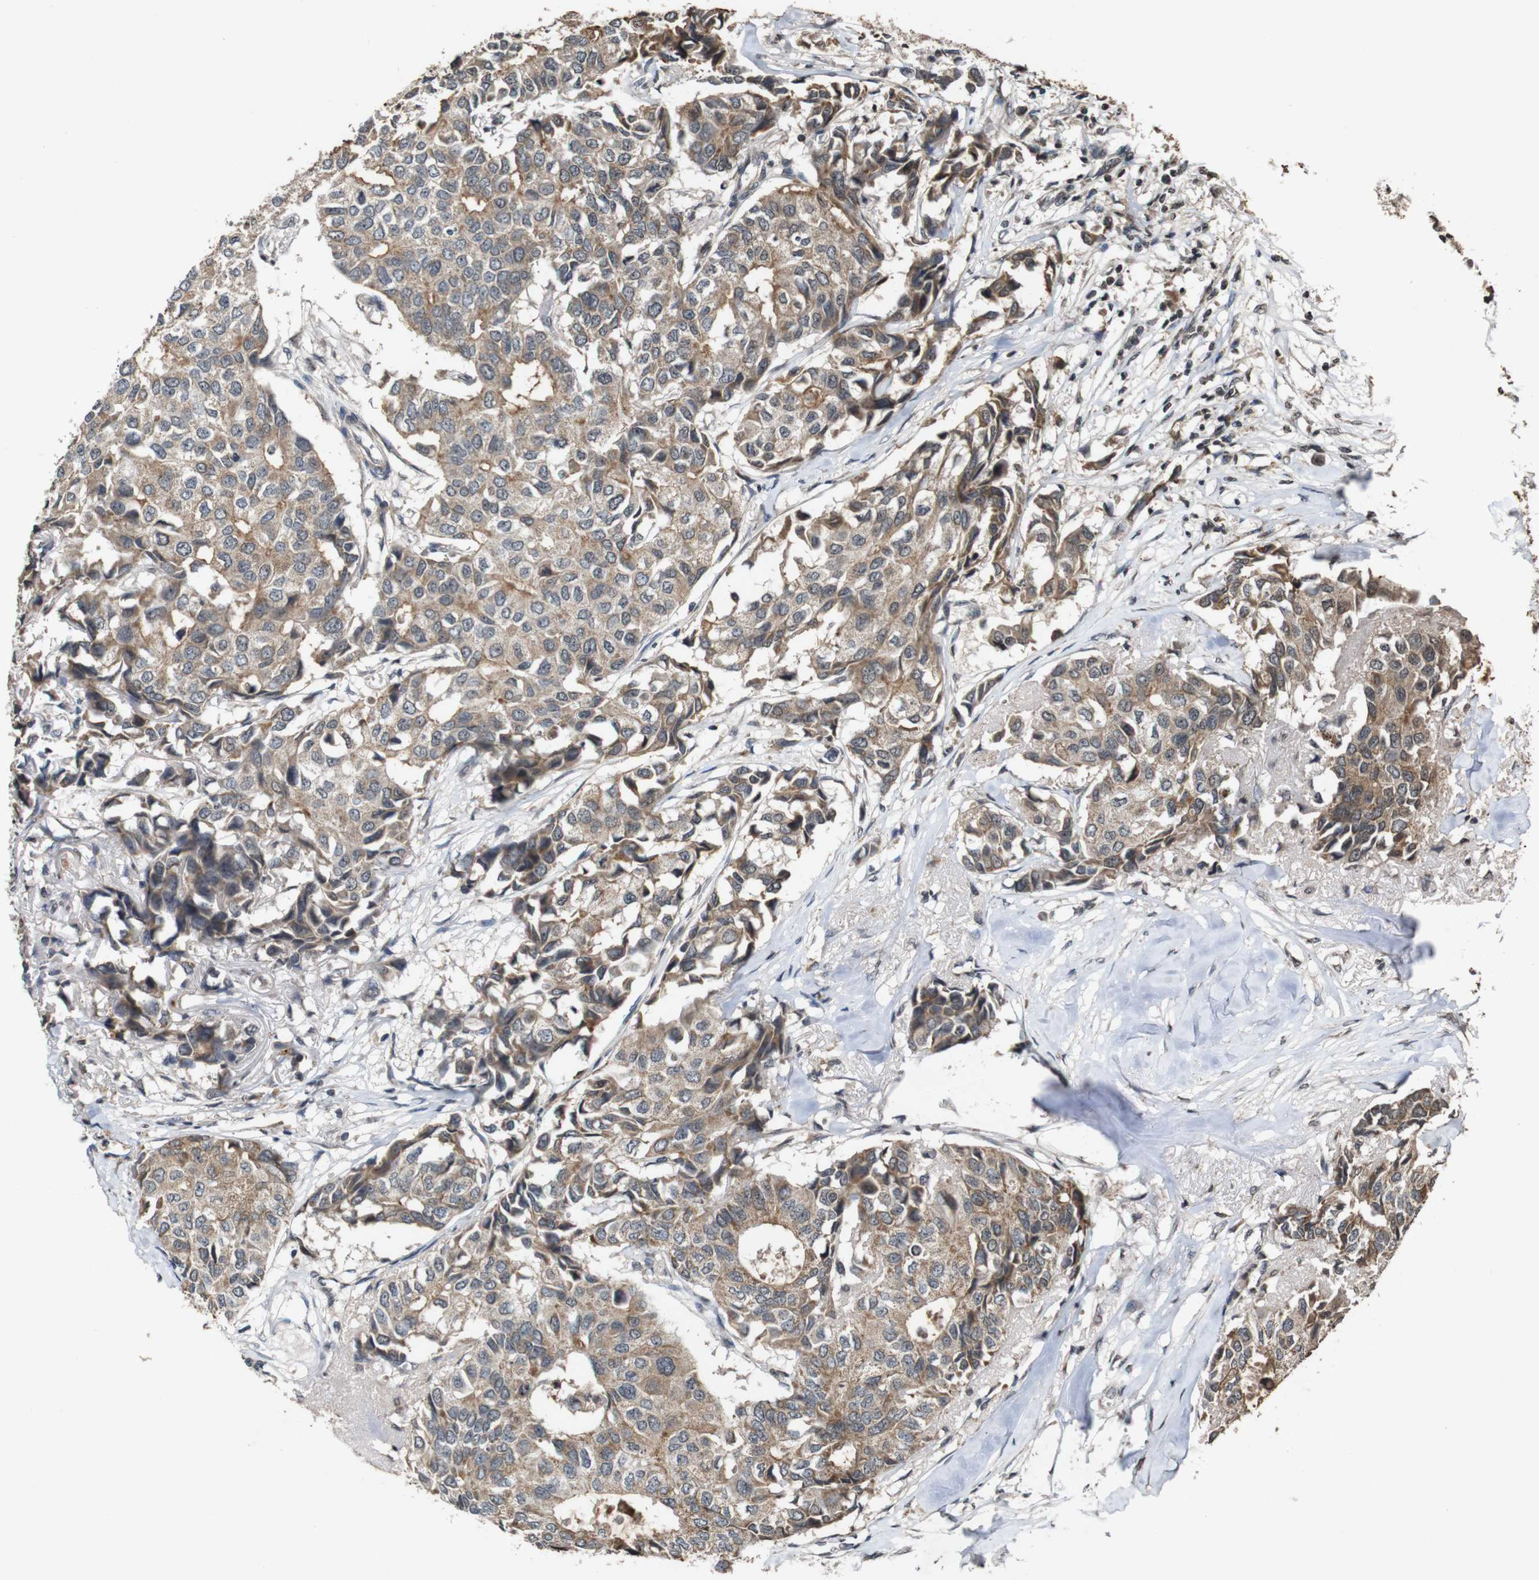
{"staining": {"intensity": "moderate", "quantity": ">75%", "location": "cytoplasmic/membranous"}, "tissue": "breast cancer", "cell_type": "Tumor cells", "image_type": "cancer", "snomed": [{"axis": "morphology", "description": "Duct carcinoma"}, {"axis": "topography", "description": "Breast"}], "caption": "Breast infiltrating ductal carcinoma stained with a brown dye demonstrates moderate cytoplasmic/membranous positive positivity in about >75% of tumor cells.", "gene": "SORL1", "patient": {"sex": "female", "age": 80}}